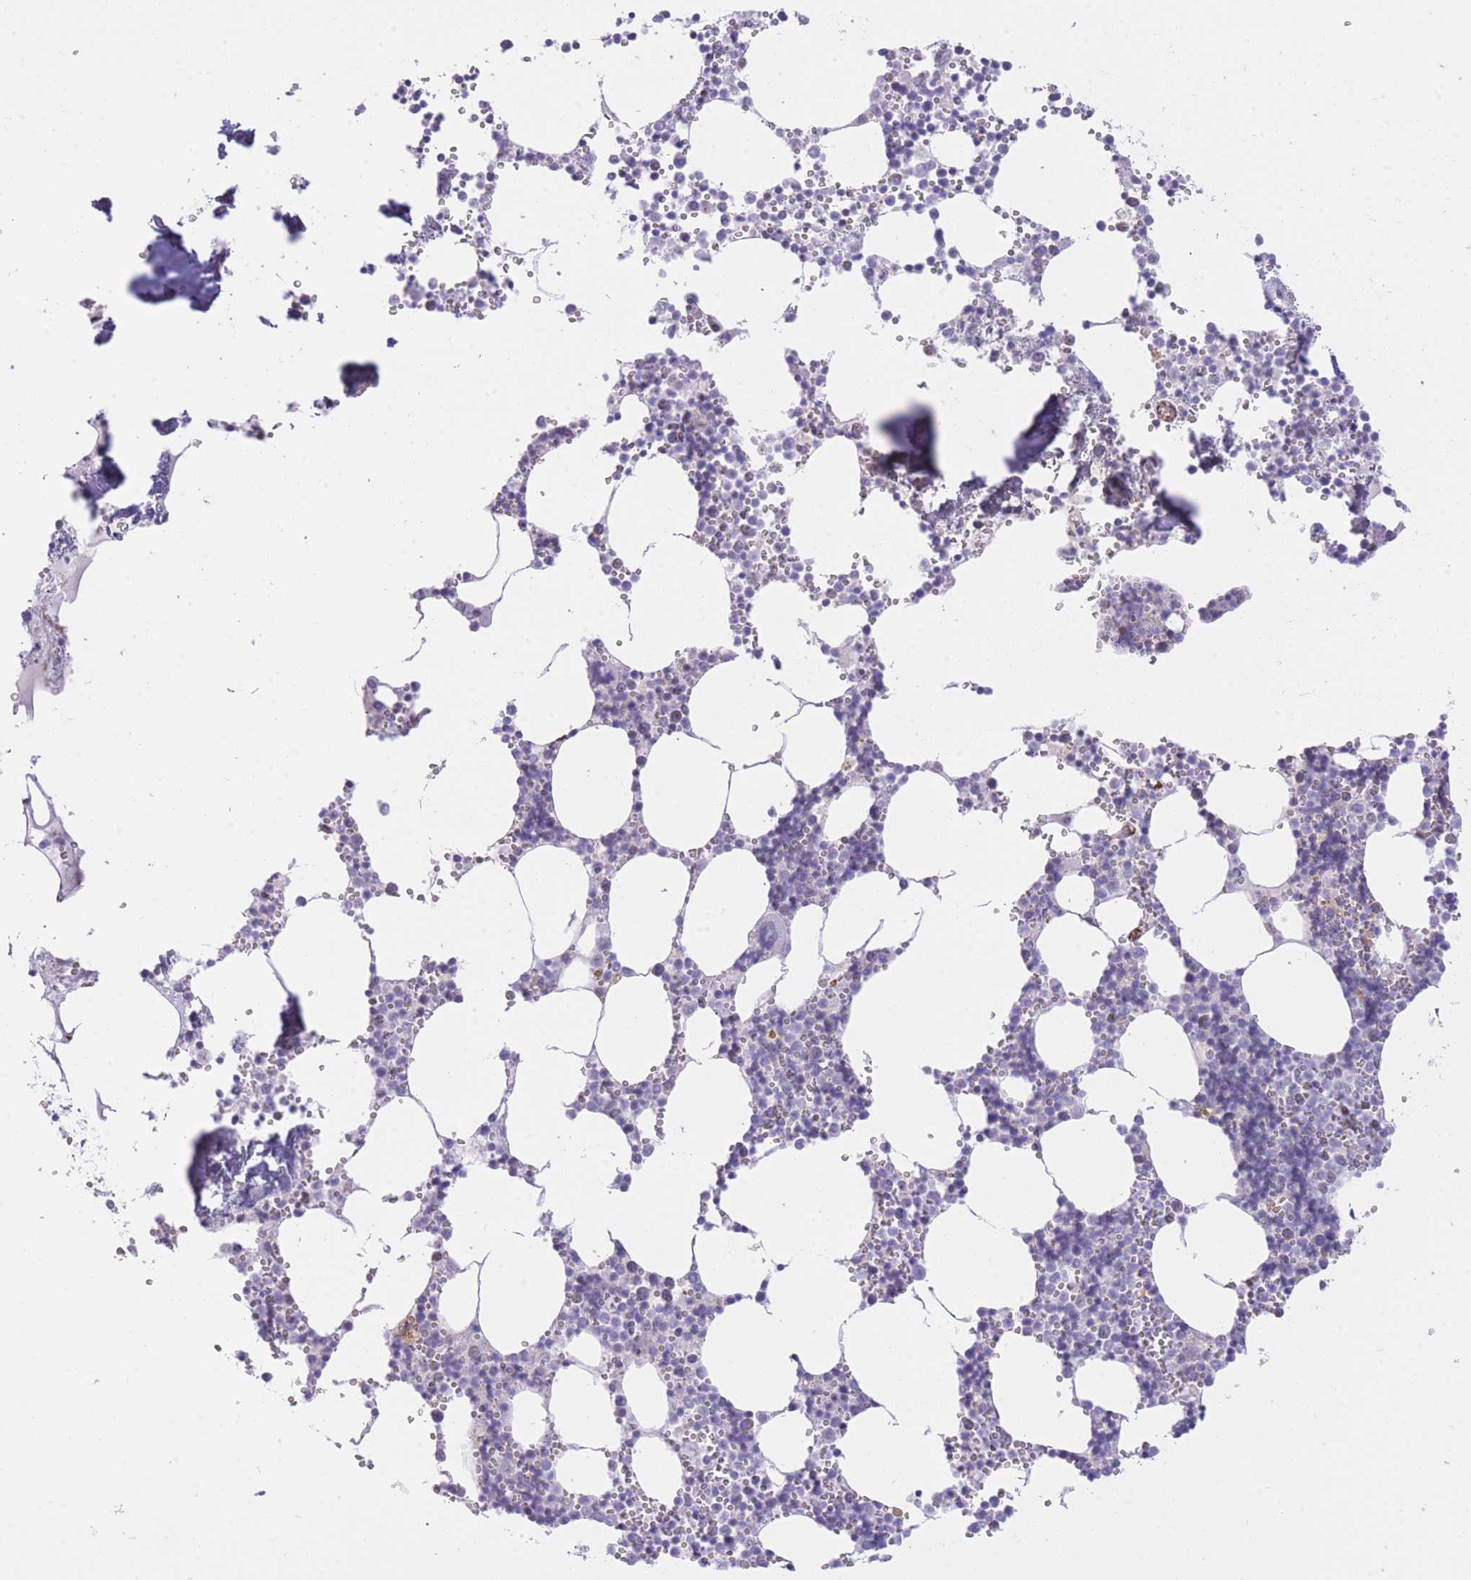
{"staining": {"intensity": "negative", "quantity": "none", "location": "none"}, "tissue": "bone marrow", "cell_type": "Hematopoietic cells", "image_type": "normal", "snomed": [{"axis": "morphology", "description": "Normal tissue, NOS"}, {"axis": "topography", "description": "Bone marrow"}], "caption": "Immunohistochemistry (IHC) micrograph of normal human bone marrow stained for a protein (brown), which demonstrates no positivity in hematopoietic cells.", "gene": "PSG11", "patient": {"sex": "male", "age": 54}}